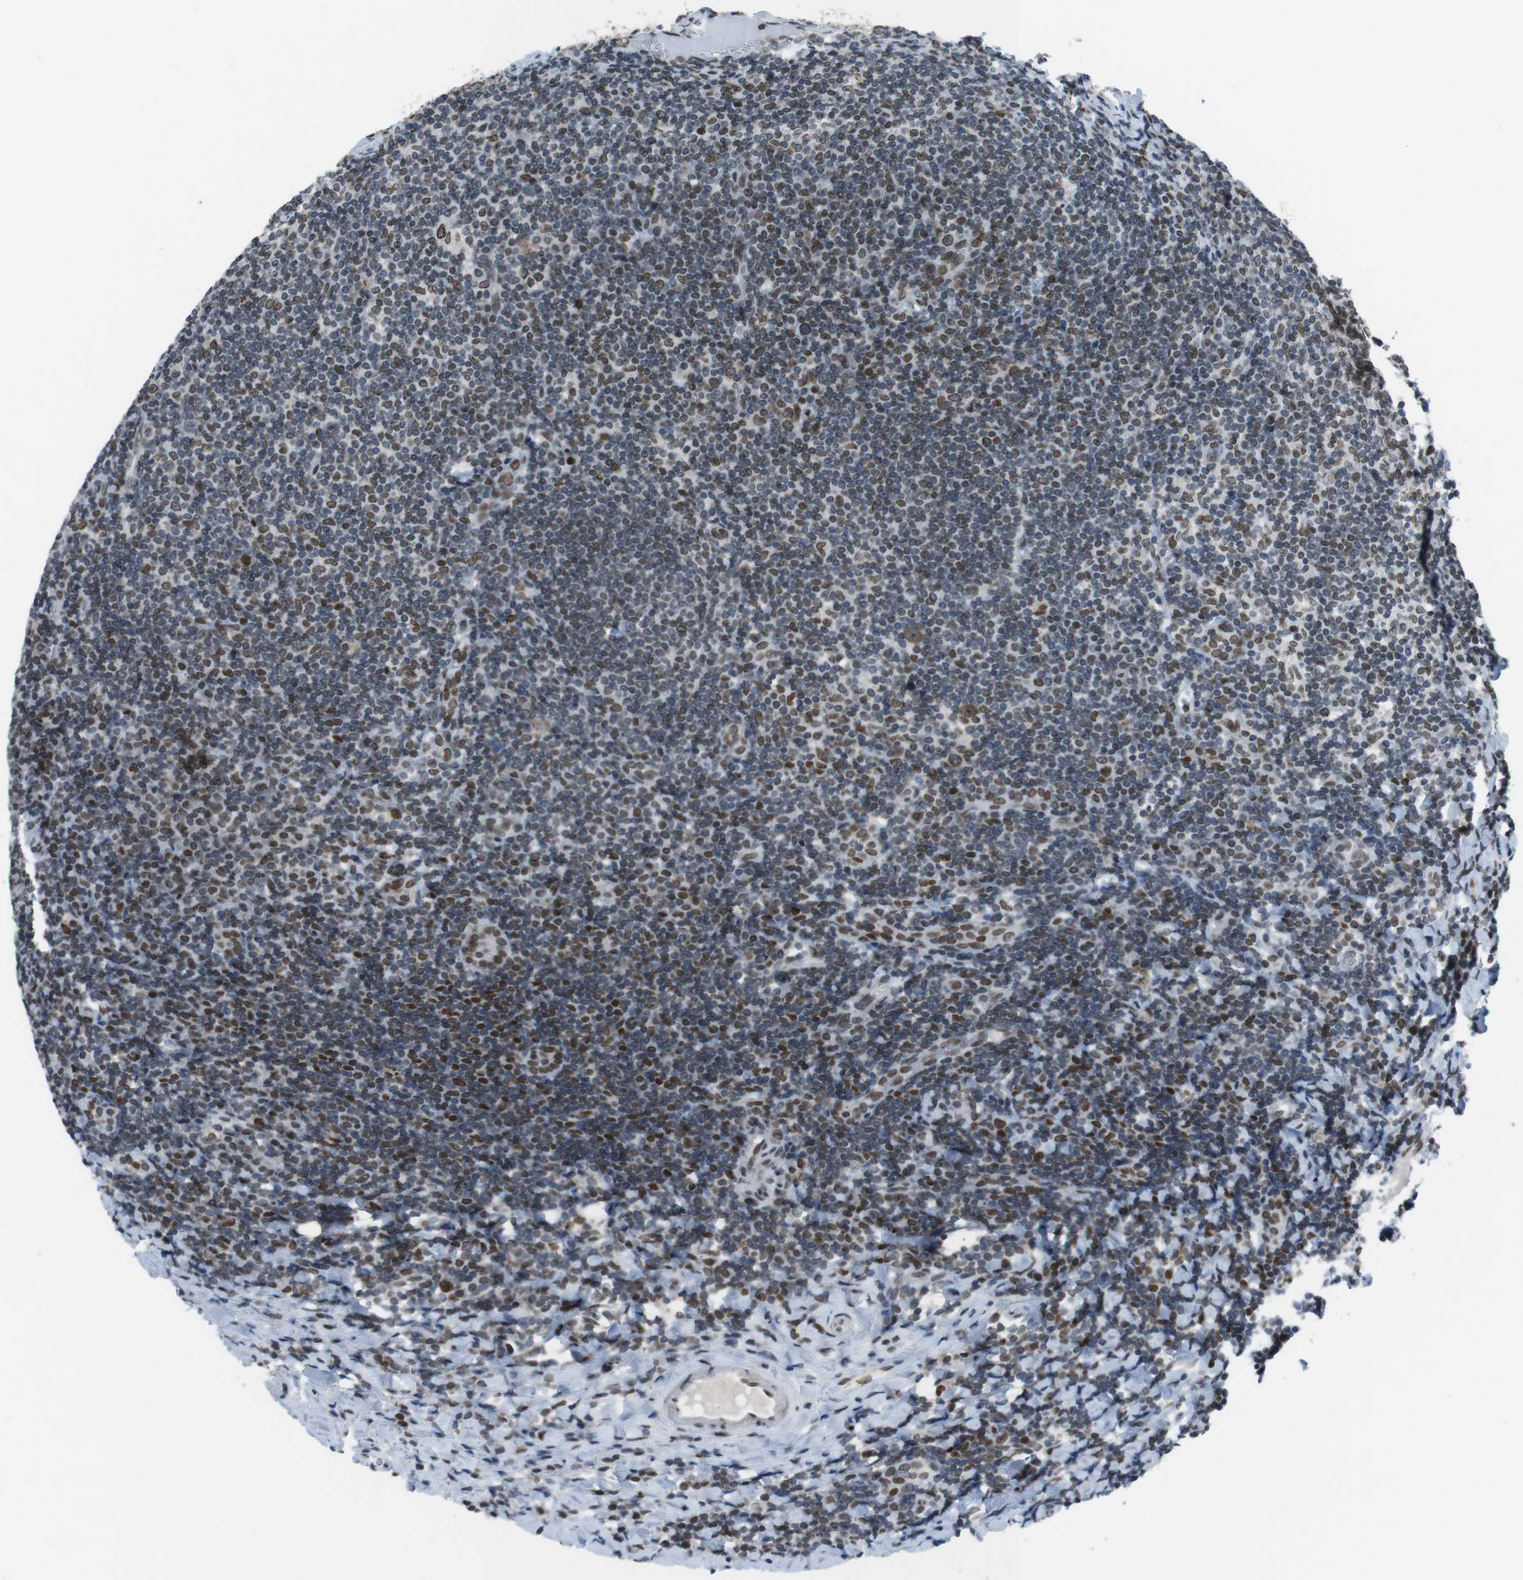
{"staining": {"intensity": "moderate", "quantity": ">75%", "location": "cytoplasmic/membranous,nuclear"}, "tissue": "tonsil", "cell_type": "Germinal center cells", "image_type": "normal", "snomed": [{"axis": "morphology", "description": "Normal tissue, NOS"}, {"axis": "topography", "description": "Tonsil"}], "caption": "Brown immunohistochemical staining in unremarkable human tonsil shows moderate cytoplasmic/membranous,nuclear positivity in about >75% of germinal center cells.", "gene": "MAD1L1", "patient": {"sex": "male", "age": 37}}